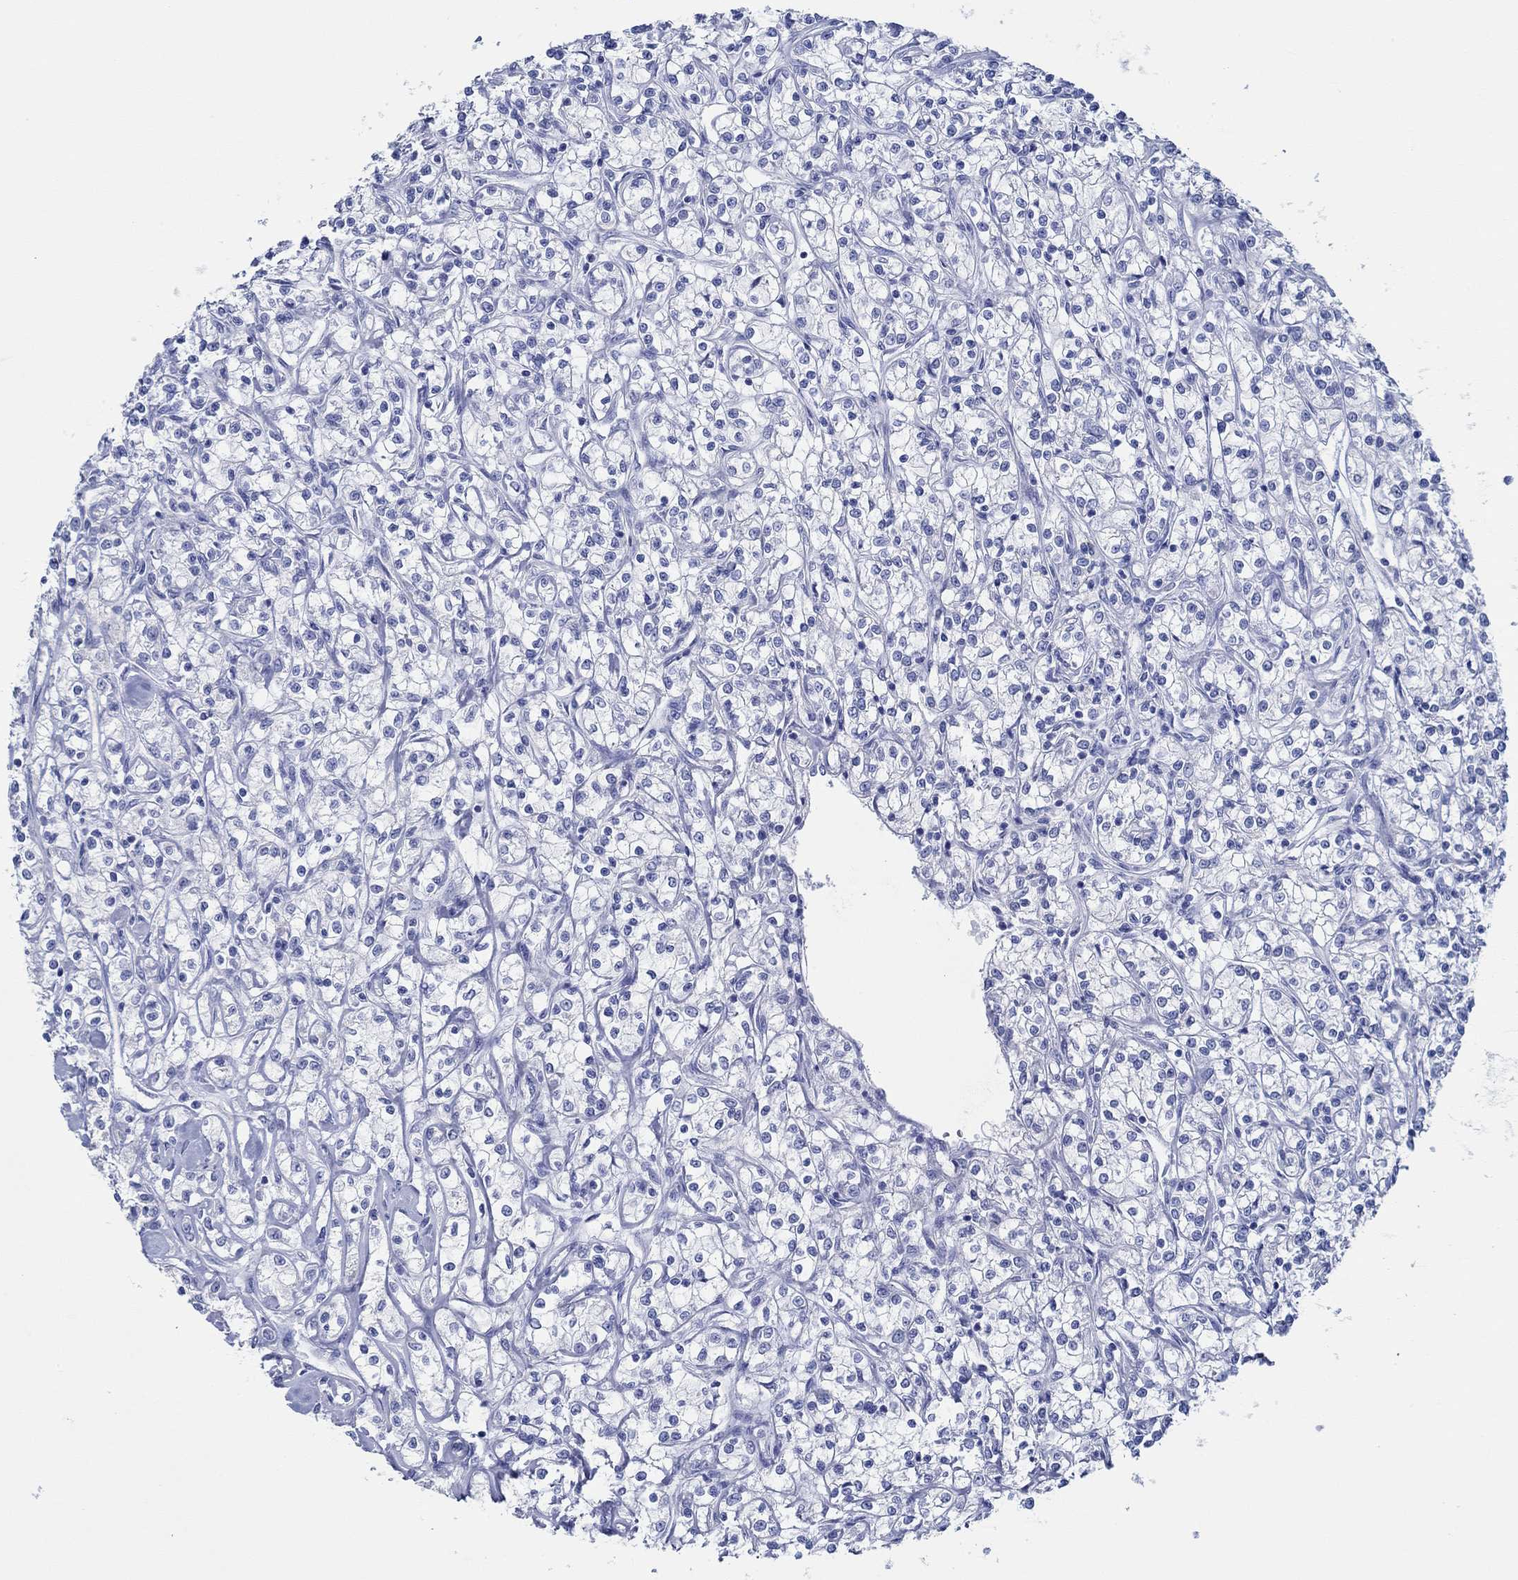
{"staining": {"intensity": "negative", "quantity": "none", "location": "none"}, "tissue": "renal cancer", "cell_type": "Tumor cells", "image_type": "cancer", "snomed": [{"axis": "morphology", "description": "Adenocarcinoma, NOS"}, {"axis": "topography", "description": "Kidney"}], "caption": "An IHC histopathology image of renal cancer (adenocarcinoma) is shown. There is no staining in tumor cells of renal cancer (adenocarcinoma). The staining was performed using DAB (3,3'-diaminobenzidine) to visualize the protein expression in brown, while the nuclei were stained in blue with hematoxylin (Magnification: 20x).", "gene": "IGFBP6", "patient": {"sex": "female", "age": 59}}